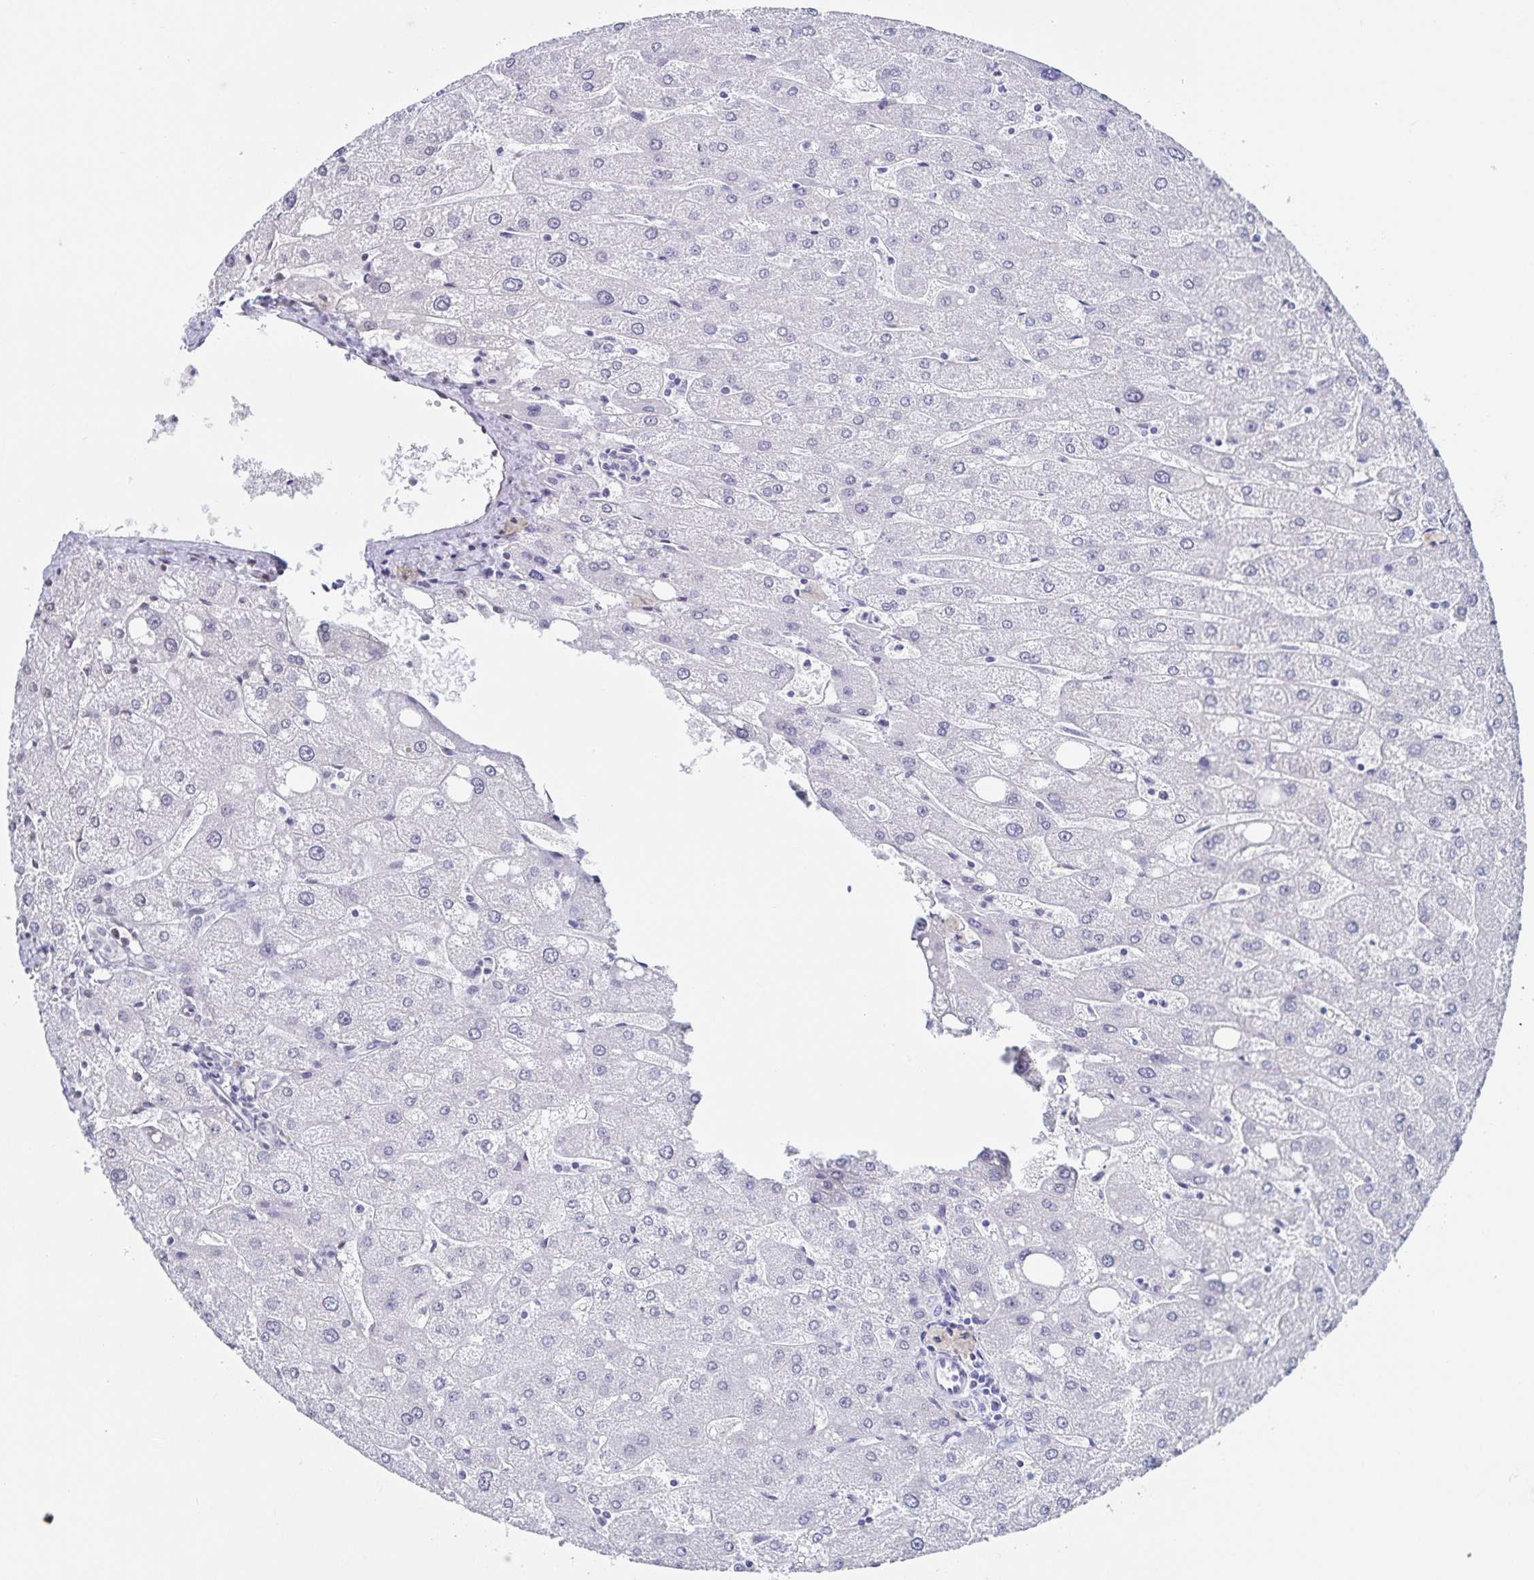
{"staining": {"intensity": "negative", "quantity": "none", "location": "none"}, "tissue": "liver", "cell_type": "Cholangiocytes", "image_type": "normal", "snomed": [{"axis": "morphology", "description": "Normal tissue, NOS"}, {"axis": "topography", "description": "Liver"}], "caption": "Benign liver was stained to show a protein in brown. There is no significant expression in cholangiocytes. (Brightfield microscopy of DAB (3,3'-diaminobenzidine) immunohistochemistry (IHC) at high magnification).", "gene": "DDX39B", "patient": {"sex": "male", "age": 67}}